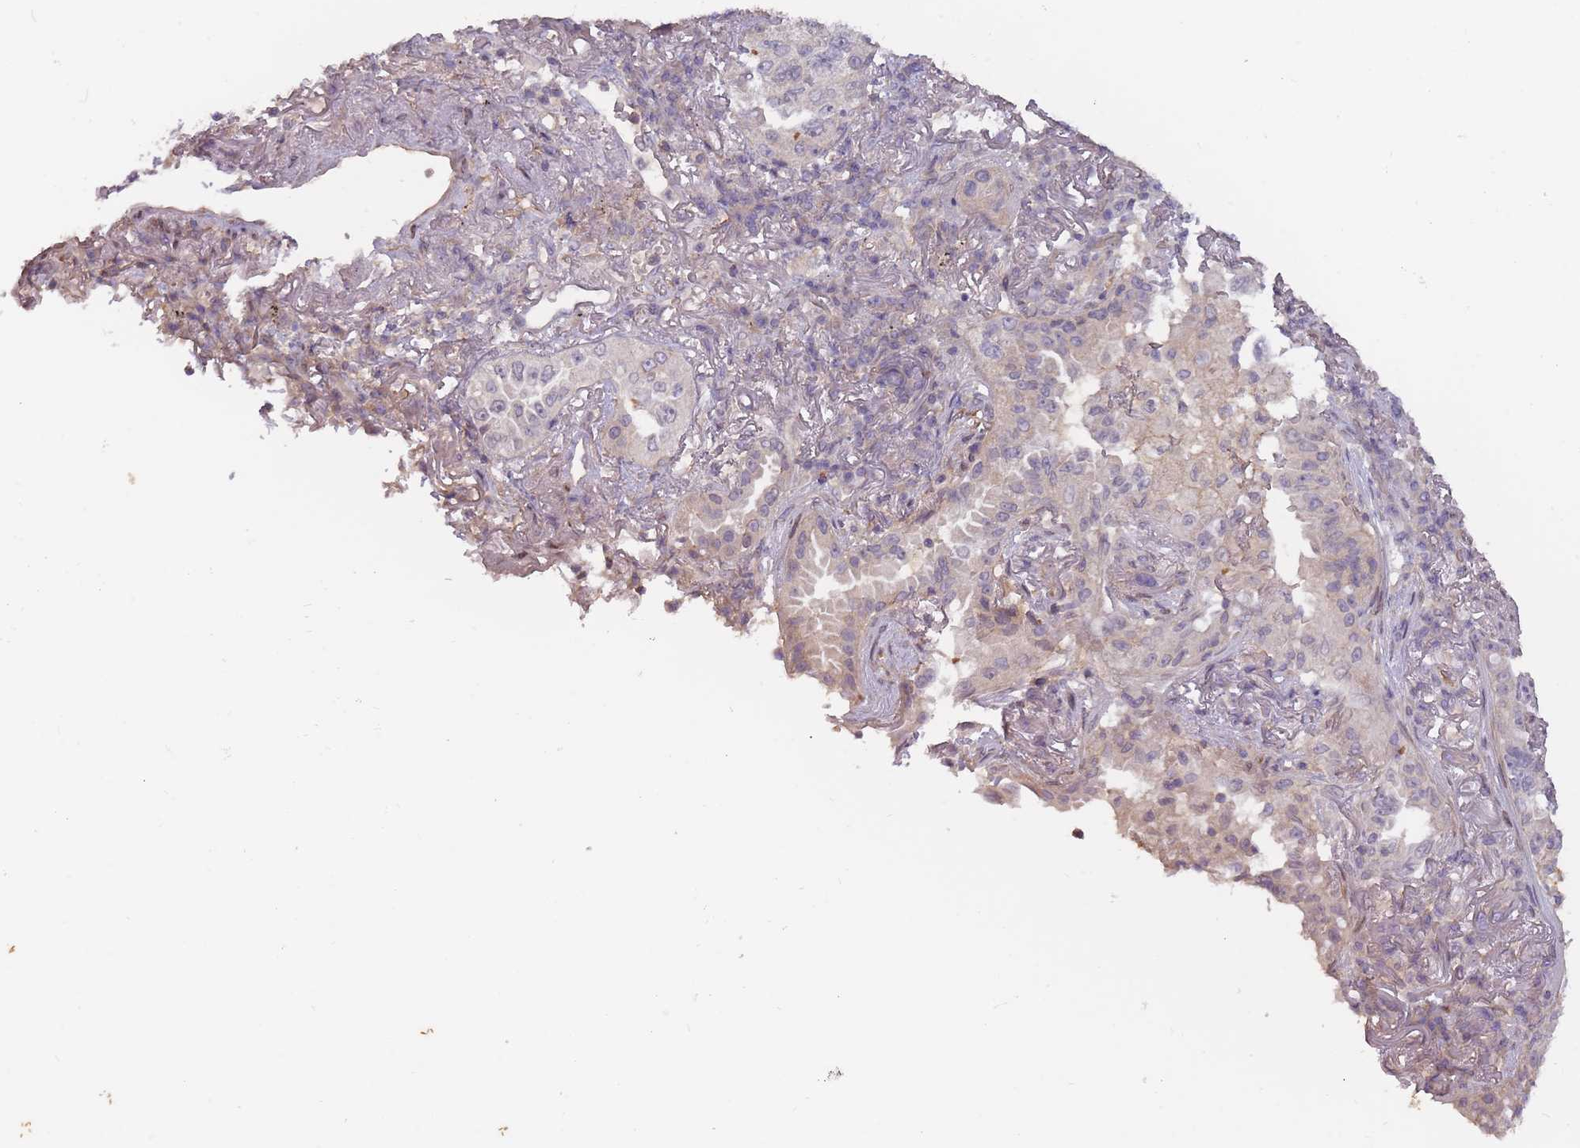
{"staining": {"intensity": "weak", "quantity": "<25%", "location": "cytoplasmic/membranous"}, "tissue": "lung cancer", "cell_type": "Tumor cells", "image_type": "cancer", "snomed": [{"axis": "morphology", "description": "Adenocarcinoma, NOS"}, {"axis": "topography", "description": "Lung"}], "caption": "This image is of lung cancer stained with immunohistochemistry to label a protein in brown with the nuclei are counter-stained blue. There is no staining in tumor cells.", "gene": "TET3", "patient": {"sex": "female", "age": 69}}